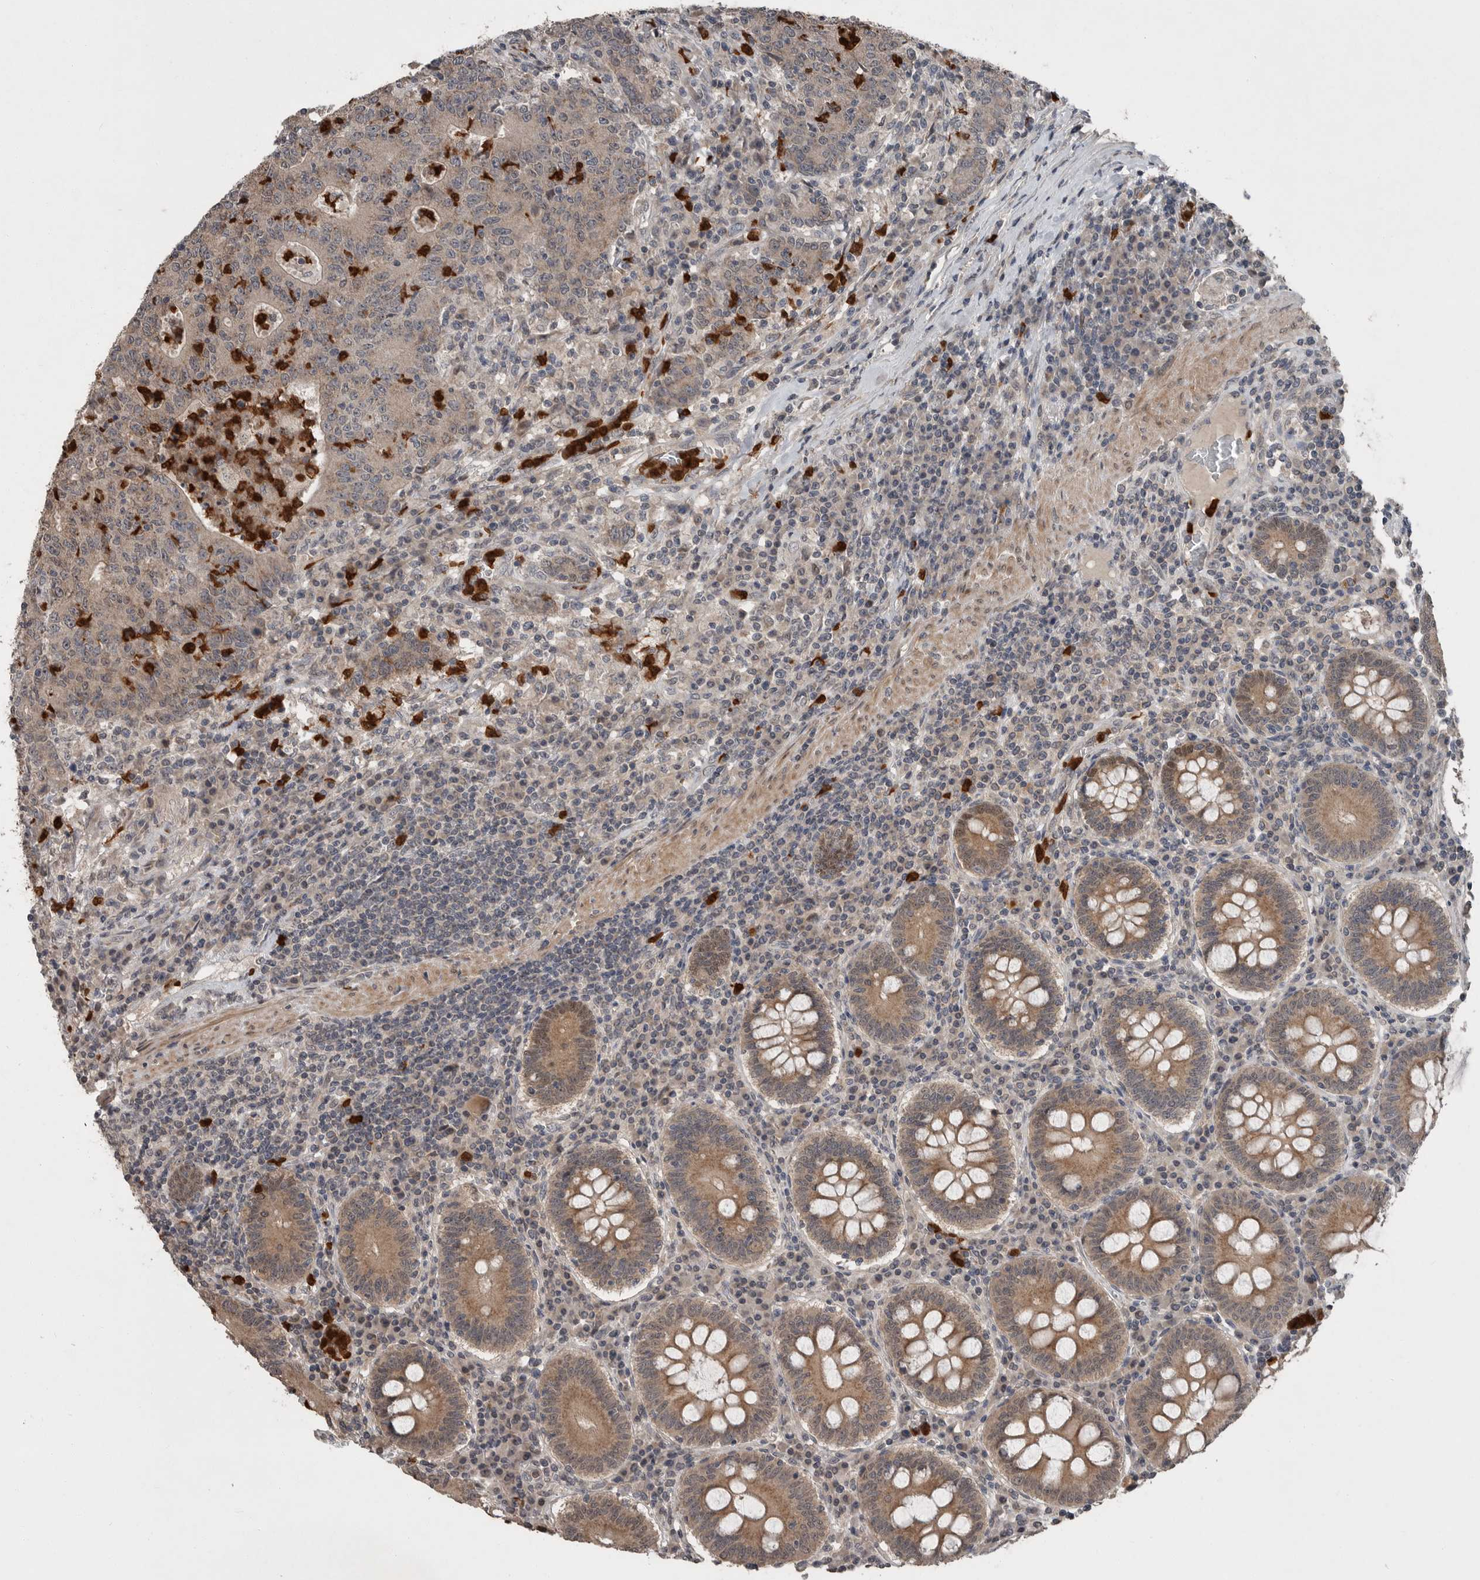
{"staining": {"intensity": "weak", "quantity": ">75%", "location": "cytoplasmic/membranous"}, "tissue": "colorectal cancer", "cell_type": "Tumor cells", "image_type": "cancer", "snomed": [{"axis": "morphology", "description": "Adenocarcinoma, NOS"}, {"axis": "topography", "description": "Colon"}], "caption": "Adenocarcinoma (colorectal) stained with immunohistochemistry reveals weak cytoplasmic/membranous staining in approximately >75% of tumor cells. The protein is shown in brown color, while the nuclei are stained blue.", "gene": "SCP2", "patient": {"sex": "female", "age": 75}}